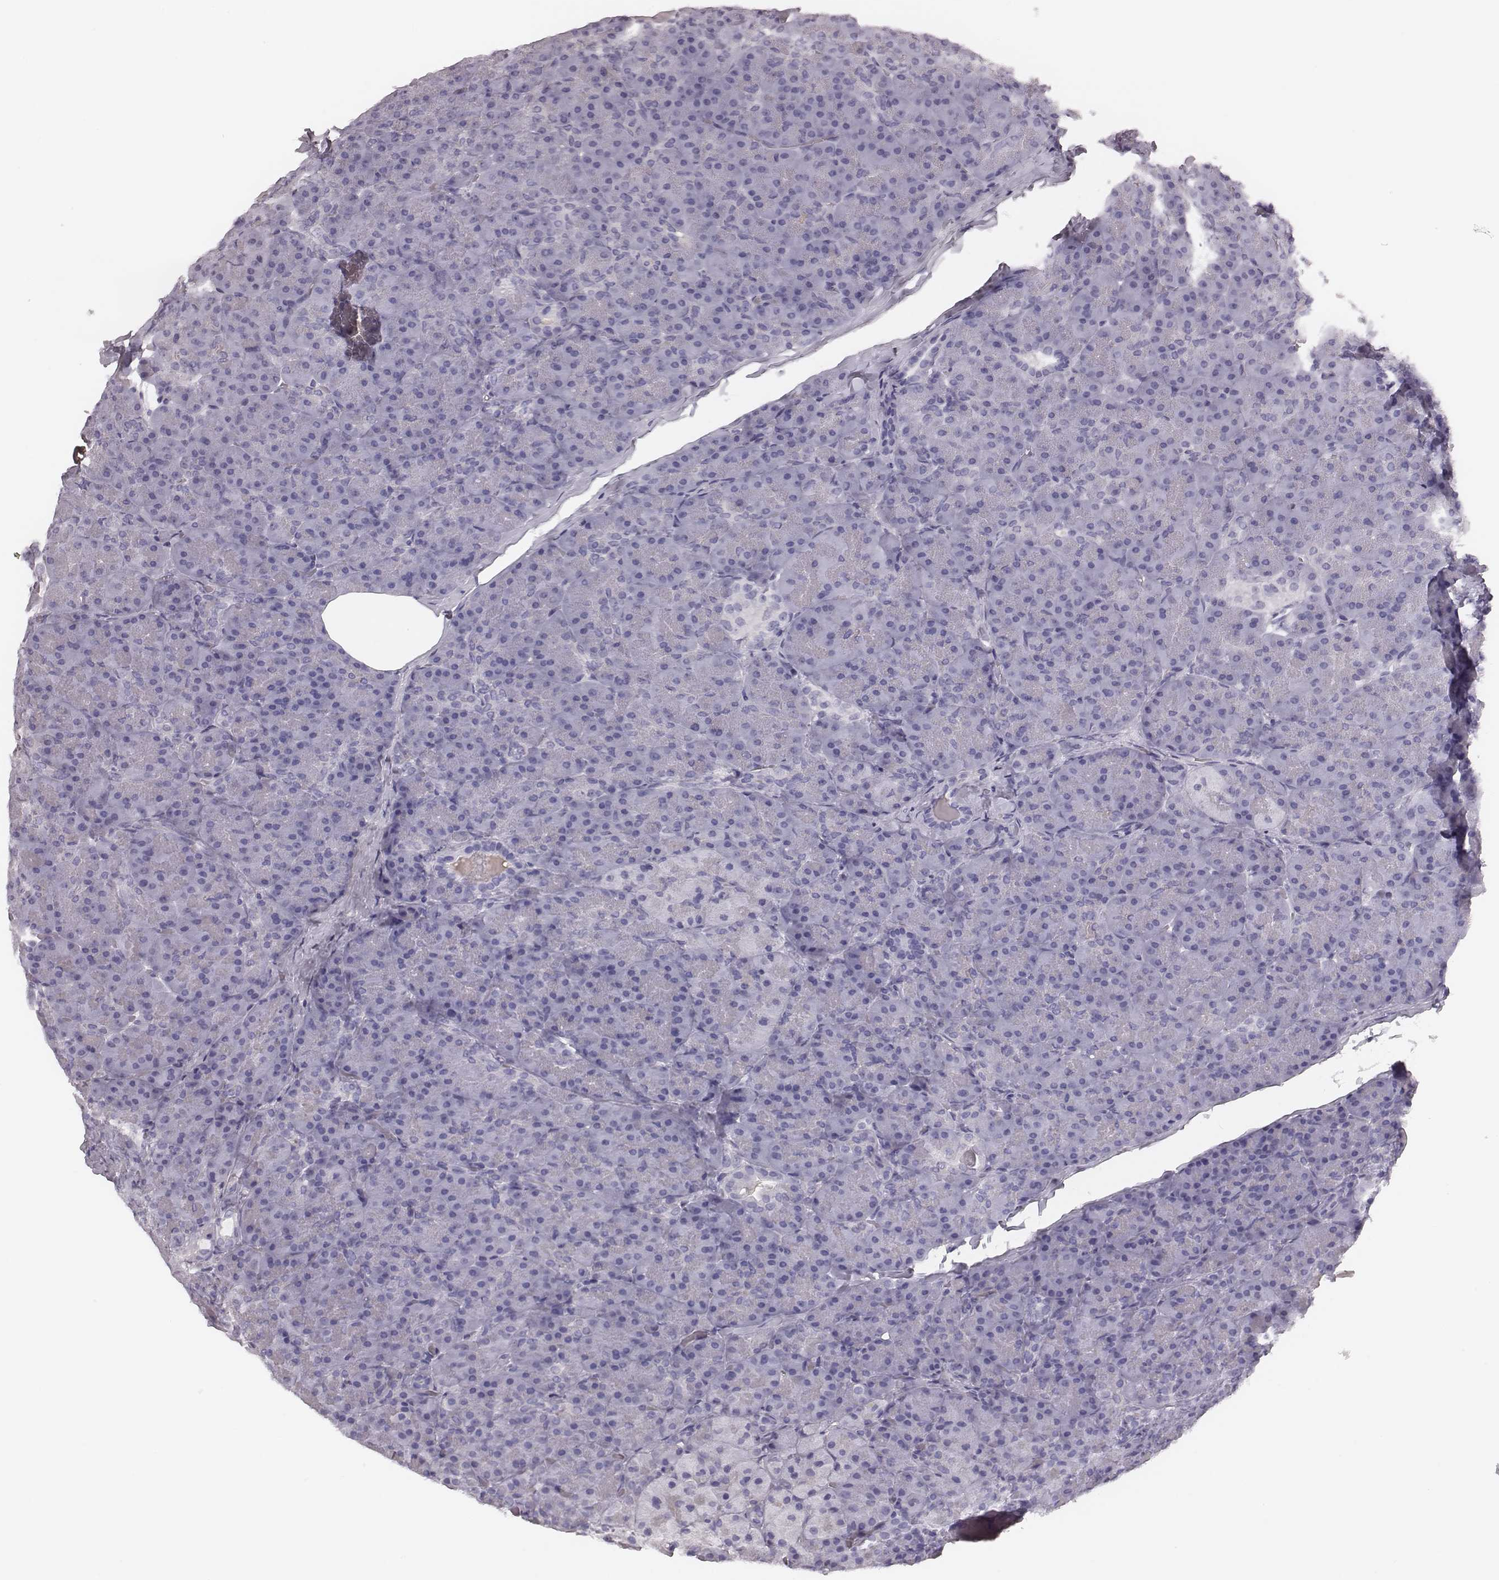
{"staining": {"intensity": "negative", "quantity": "none", "location": "none"}, "tissue": "pancreas", "cell_type": "Exocrine glandular cells", "image_type": "normal", "snomed": [{"axis": "morphology", "description": "Normal tissue, NOS"}, {"axis": "topography", "description": "Pancreas"}], "caption": "Human pancreas stained for a protein using immunohistochemistry (IHC) displays no staining in exocrine glandular cells.", "gene": "CSH1", "patient": {"sex": "male", "age": 57}}